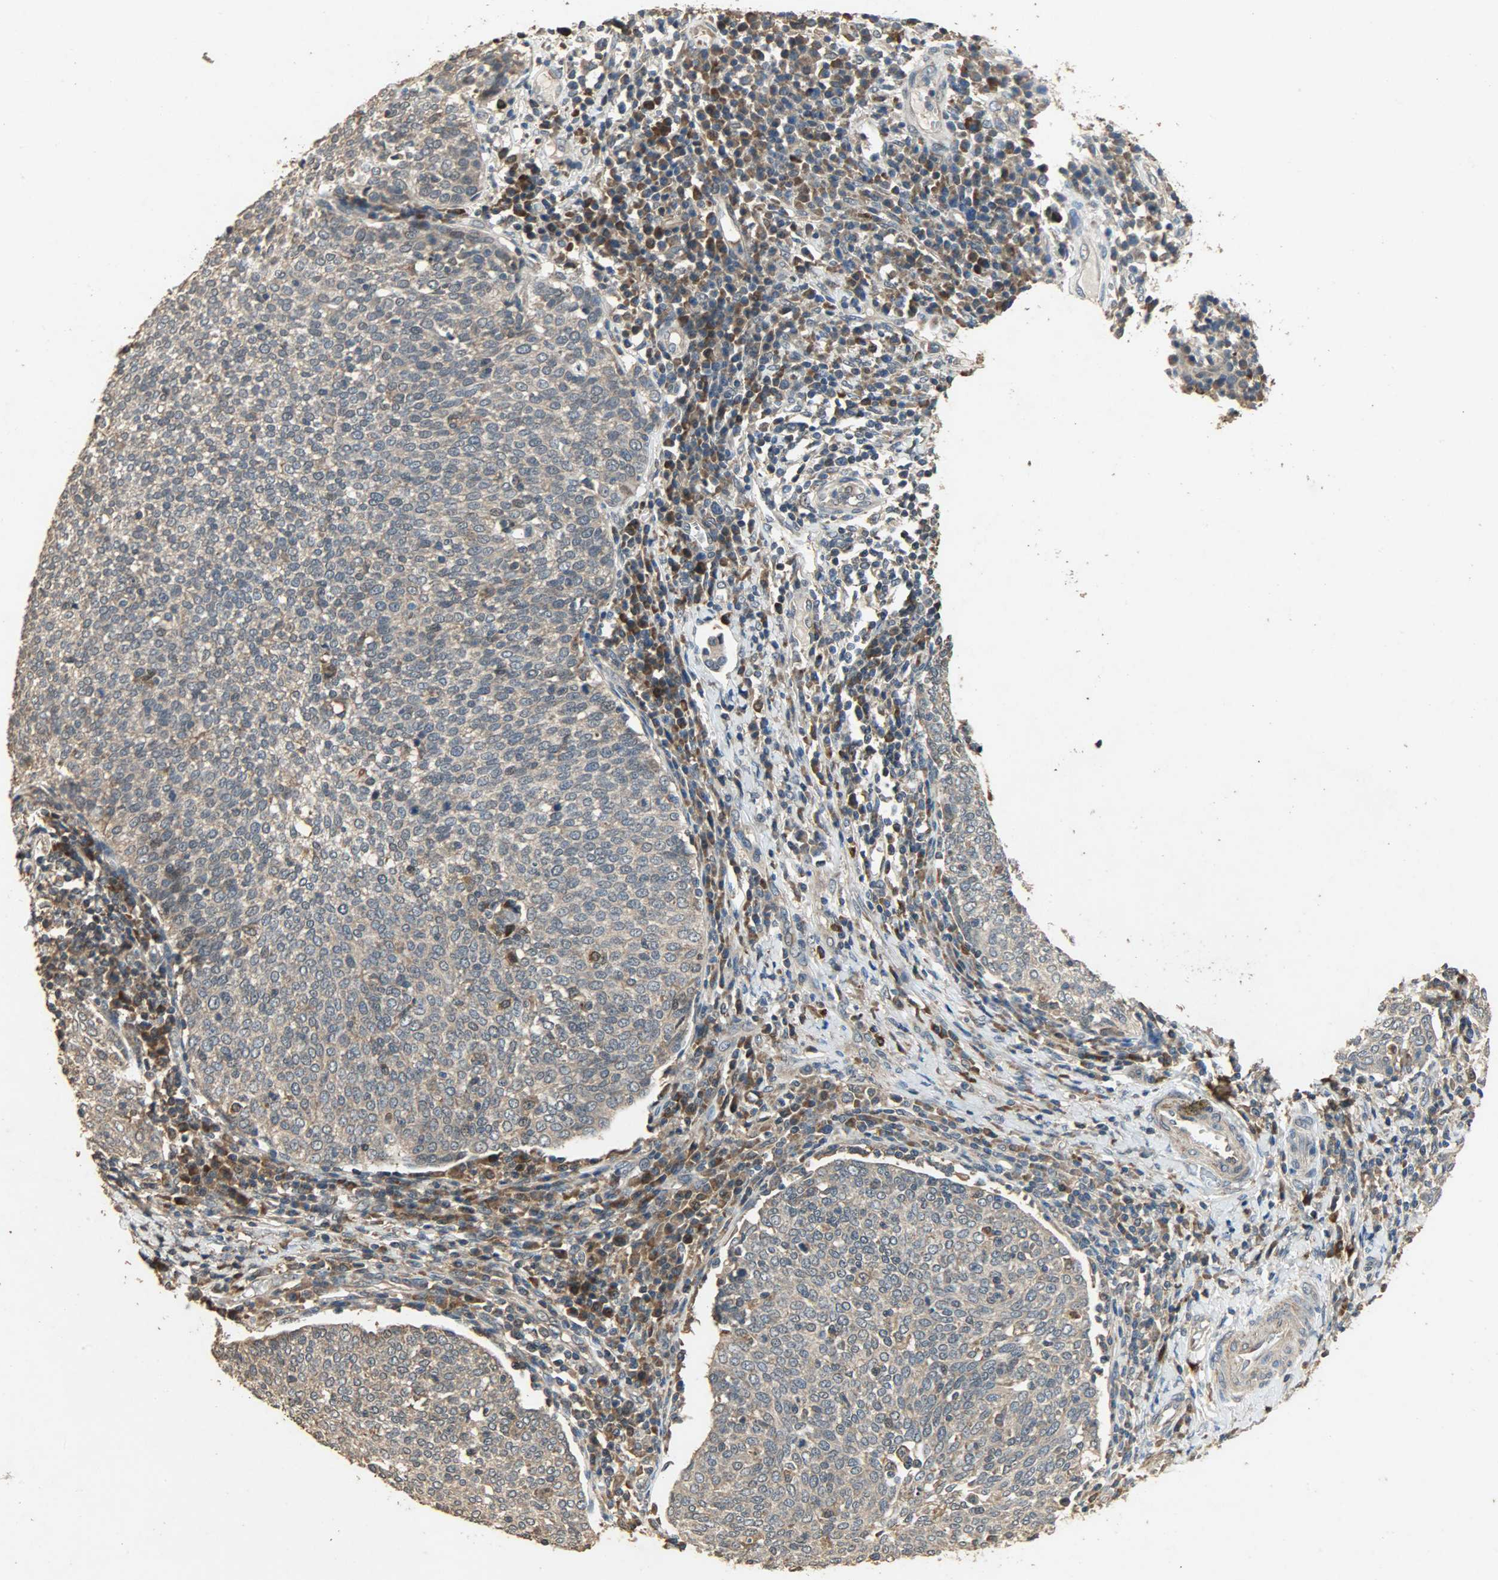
{"staining": {"intensity": "weak", "quantity": ">75%", "location": "cytoplasmic/membranous"}, "tissue": "cervical cancer", "cell_type": "Tumor cells", "image_type": "cancer", "snomed": [{"axis": "morphology", "description": "Squamous cell carcinoma, NOS"}, {"axis": "topography", "description": "Cervix"}], "caption": "Human cervical cancer (squamous cell carcinoma) stained for a protein (brown) exhibits weak cytoplasmic/membranous positive expression in approximately >75% of tumor cells.", "gene": "CDKN2C", "patient": {"sex": "female", "age": 40}}